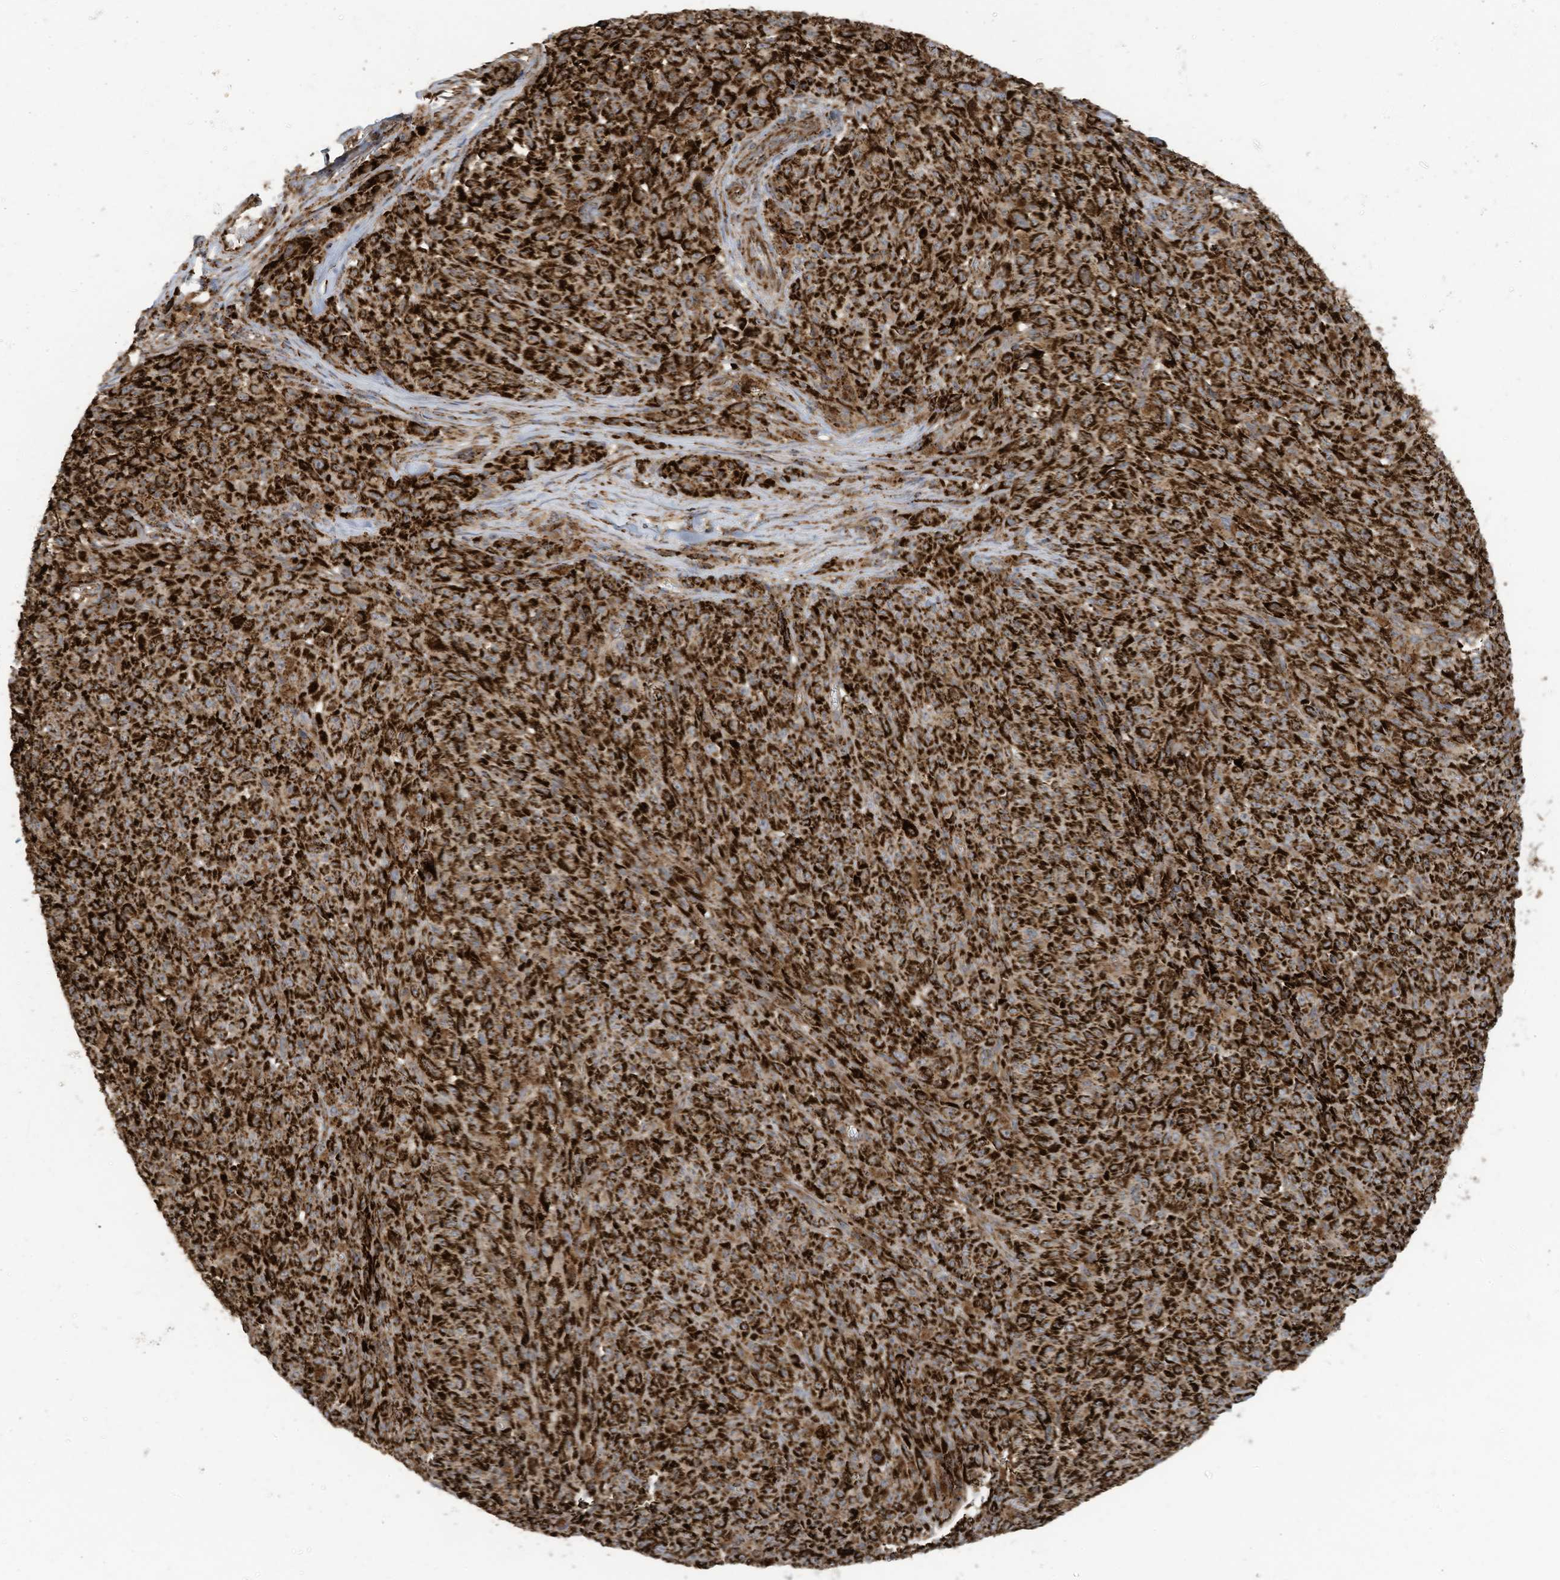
{"staining": {"intensity": "strong", "quantity": ">75%", "location": "cytoplasmic/membranous"}, "tissue": "melanoma", "cell_type": "Tumor cells", "image_type": "cancer", "snomed": [{"axis": "morphology", "description": "Malignant melanoma, NOS"}, {"axis": "topography", "description": "Skin"}], "caption": "IHC (DAB) staining of human malignant melanoma exhibits strong cytoplasmic/membranous protein positivity in approximately >75% of tumor cells. (brown staining indicates protein expression, while blue staining denotes nuclei).", "gene": "COX10", "patient": {"sex": "female", "age": 82}}